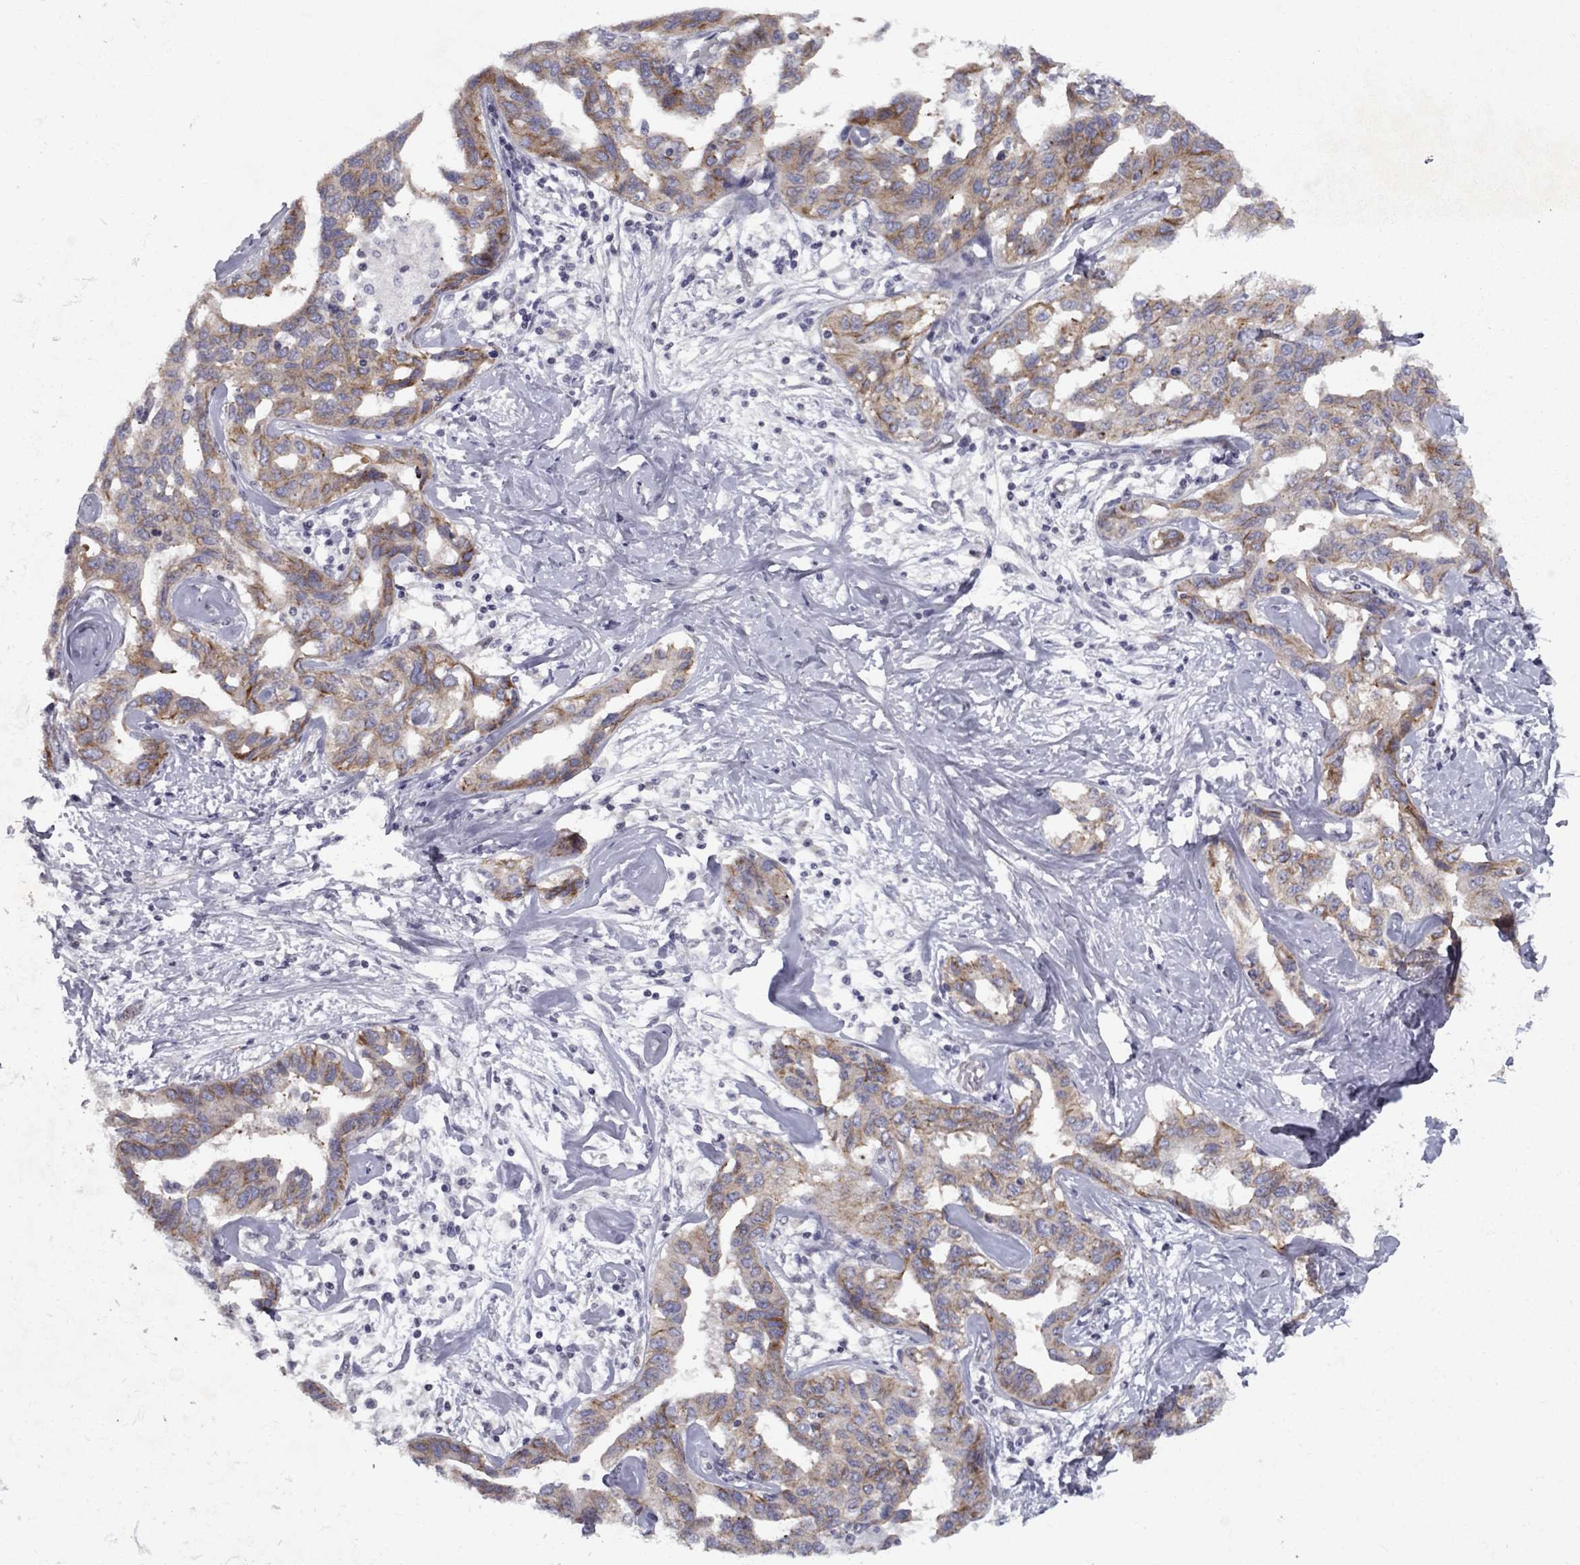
{"staining": {"intensity": "moderate", "quantity": "25%-75%", "location": "cytoplasmic/membranous"}, "tissue": "liver cancer", "cell_type": "Tumor cells", "image_type": "cancer", "snomed": [{"axis": "morphology", "description": "Cholangiocarcinoma"}, {"axis": "topography", "description": "Liver"}], "caption": "The image shows immunohistochemical staining of cholangiocarcinoma (liver). There is moderate cytoplasmic/membranous staining is appreciated in approximately 25%-75% of tumor cells.", "gene": "CLIC6", "patient": {"sex": "male", "age": 59}}